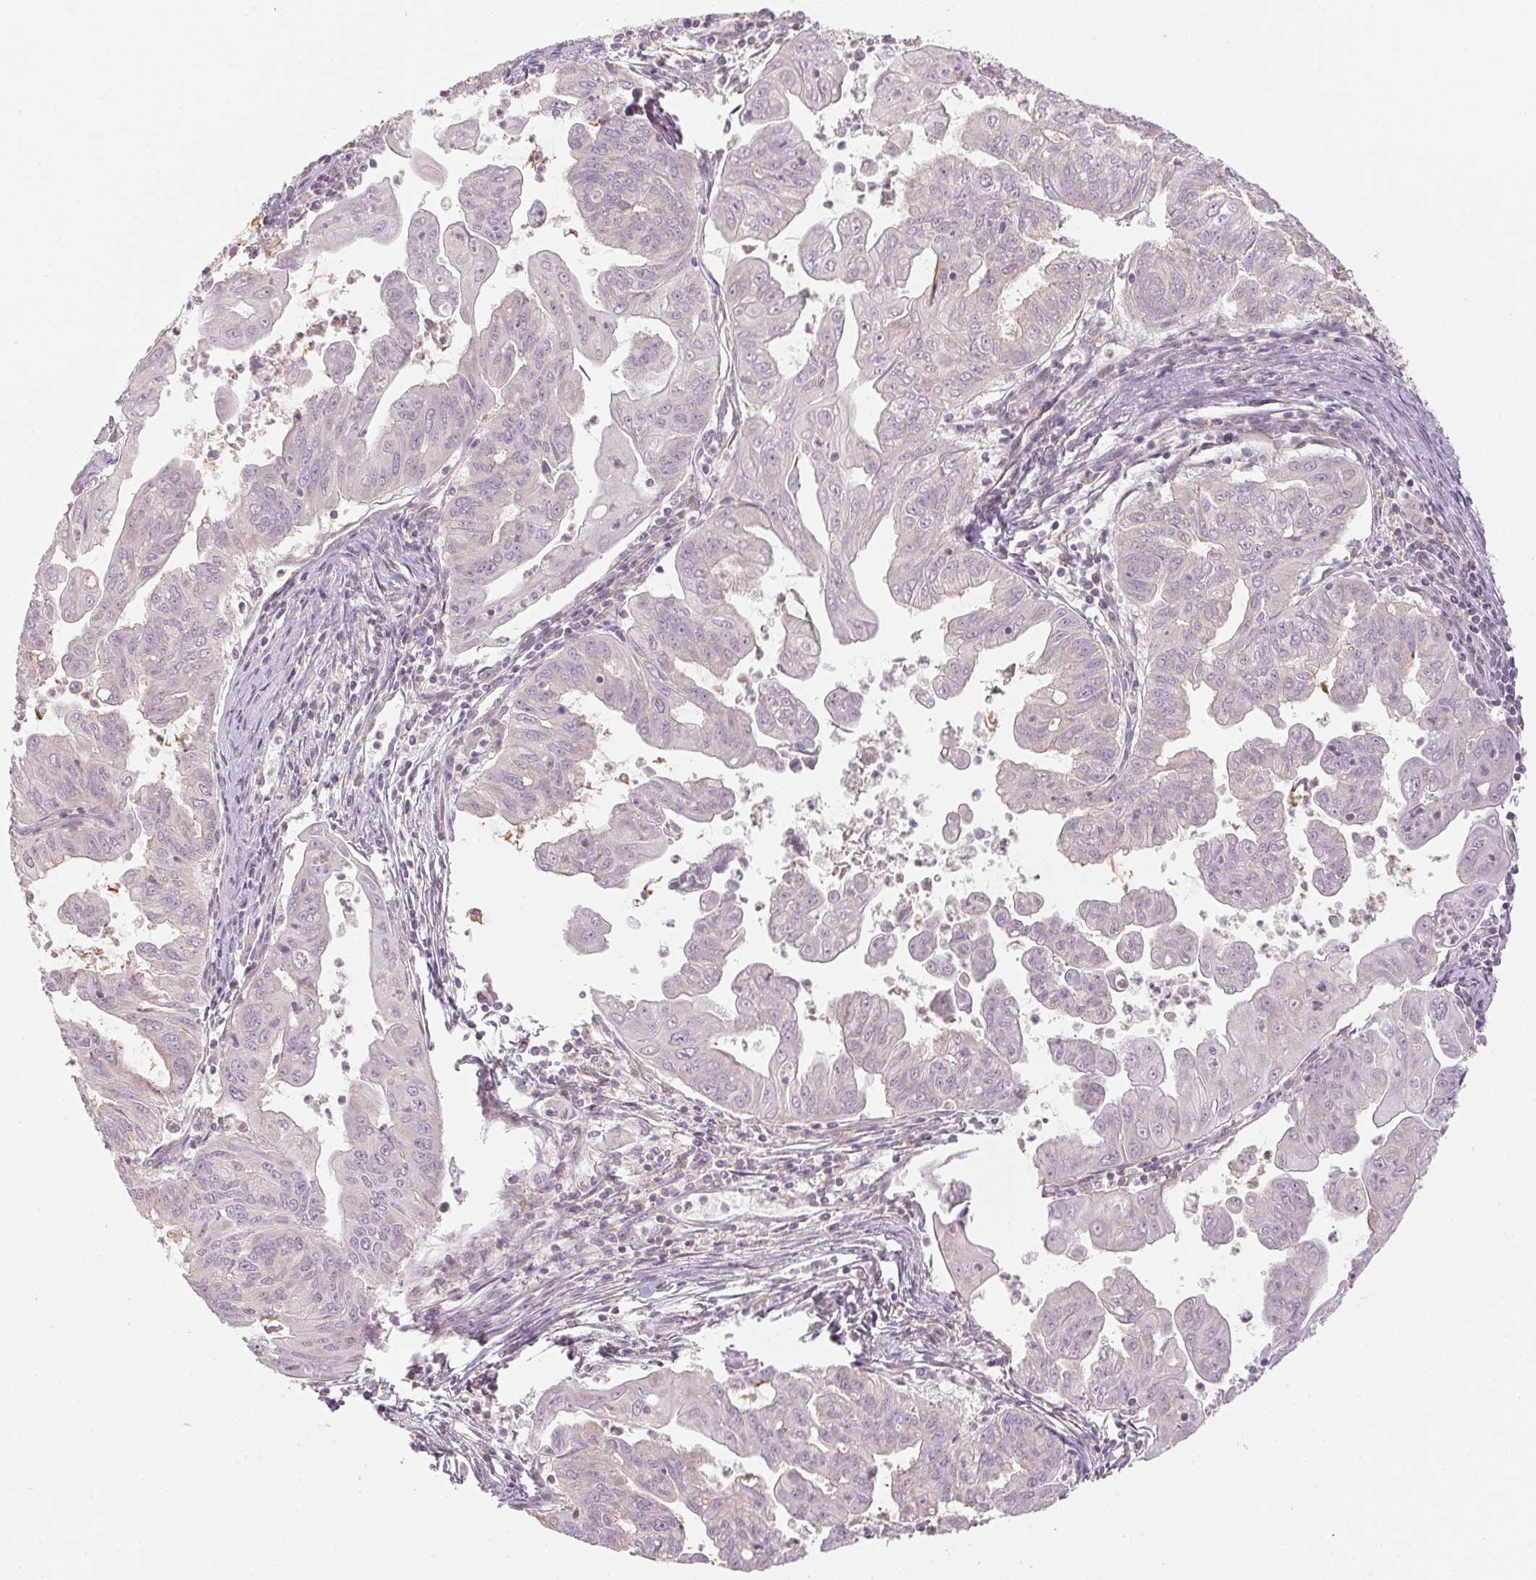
{"staining": {"intensity": "negative", "quantity": "none", "location": "none"}, "tissue": "stomach cancer", "cell_type": "Tumor cells", "image_type": "cancer", "snomed": [{"axis": "morphology", "description": "Adenocarcinoma, NOS"}, {"axis": "topography", "description": "Stomach, upper"}], "caption": "Immunohistochemistry (IHC) micrograph of neoplastic tissue: adenocarcinoma (stomach) stained with DAB demonstrates no significant protein positivity in tumor cells.", "gene": "KPRP", "patient": {"sex": "male", "age": 80}}